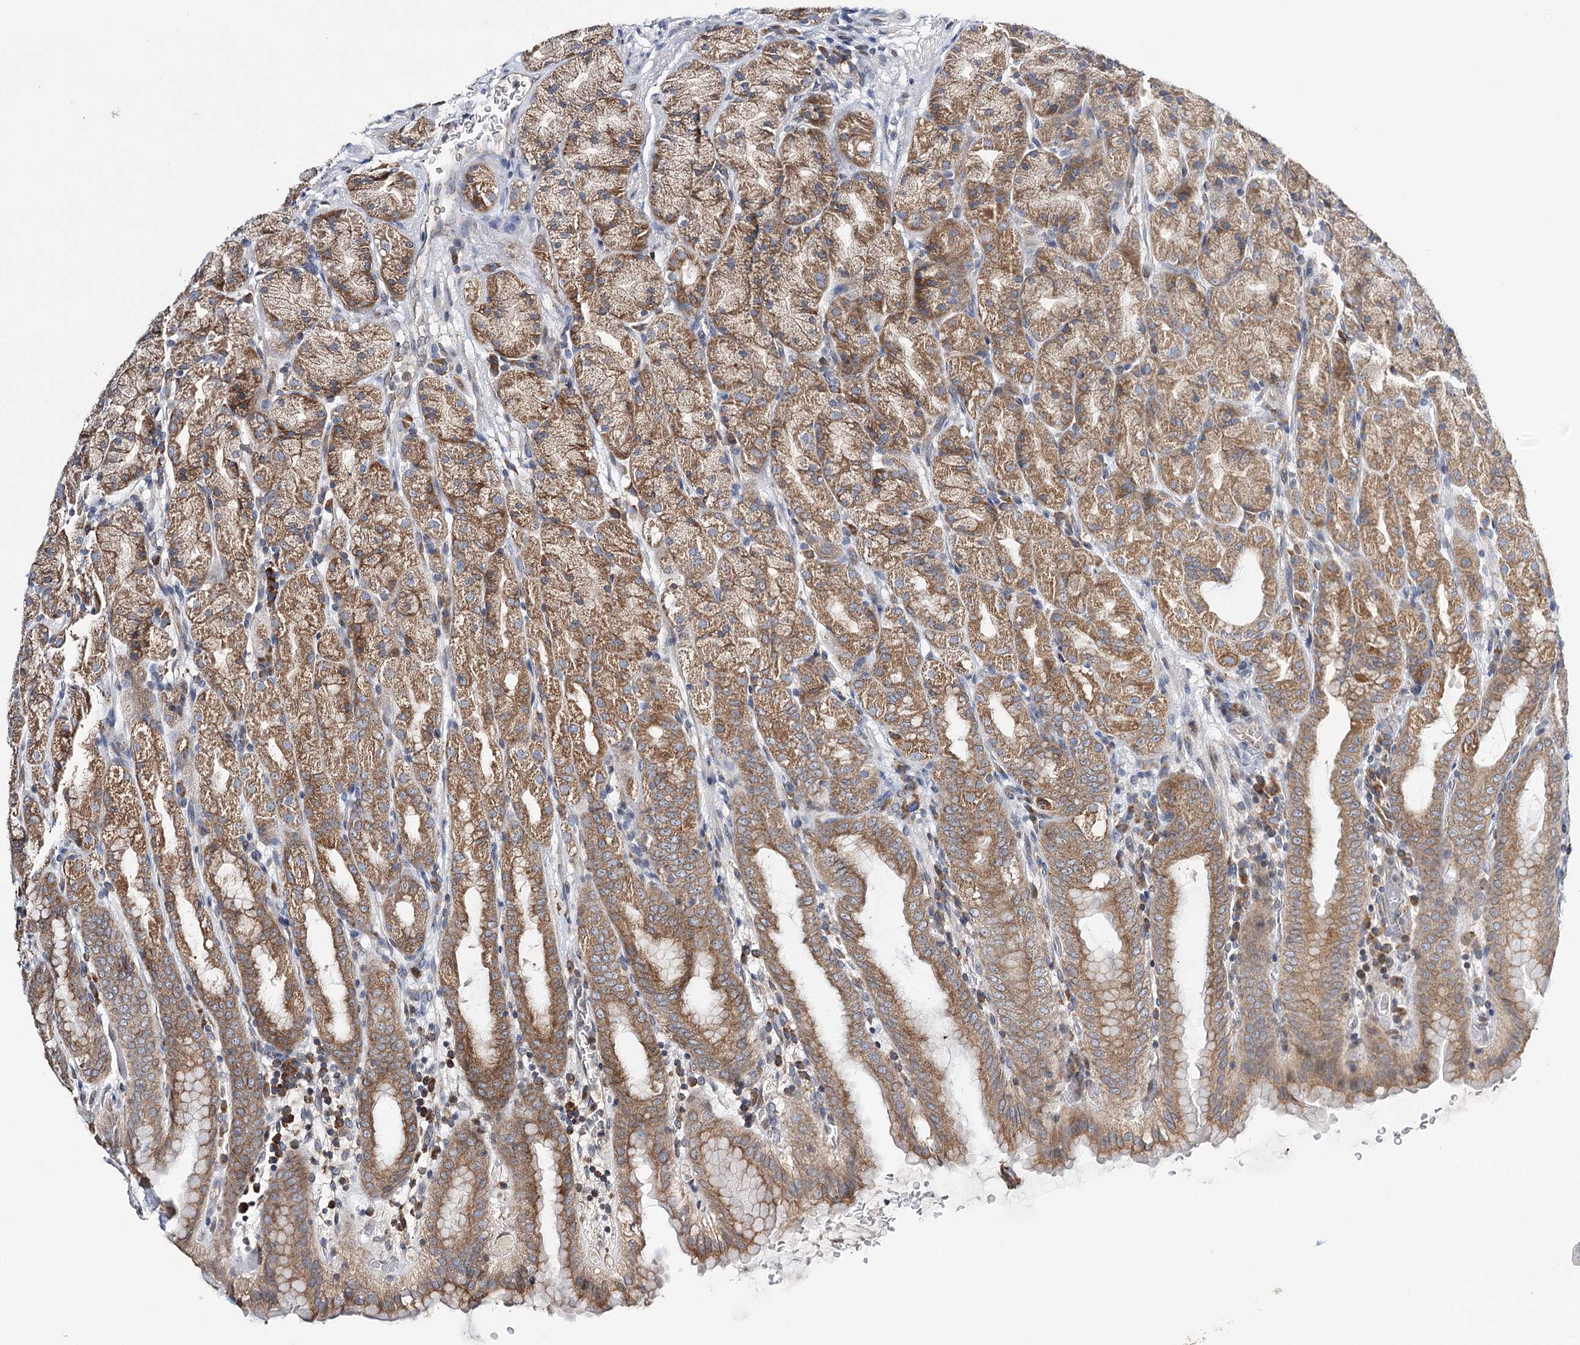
{"staining": {"intensity": "moderate", "quantity": ">75%", "location": "cytoplasmic/membranous"}, "tissue": "stomach", "cell_type": "Glandular cells", "image_type": "normal", "snomed": [{"axis": "morphology", "description": "Normal tissue, NOS"}, {"axis": "topography", "description": "Stomach, upper"}], "caption": "Immunohistochemistry staining of normal stomach, which demonstrates medium levels of moderate cytoplasmic/membranous positivity in approximately >75% of glandular cells indicating moderate cytoplasmic/membranous protein staining. The staining was performed using DAB (brown) for protein detection and nuclei were counterstained in hematoxylin (blue).", "gene": "CFAP46", "patient": {"sex": "male", "age": 68}}